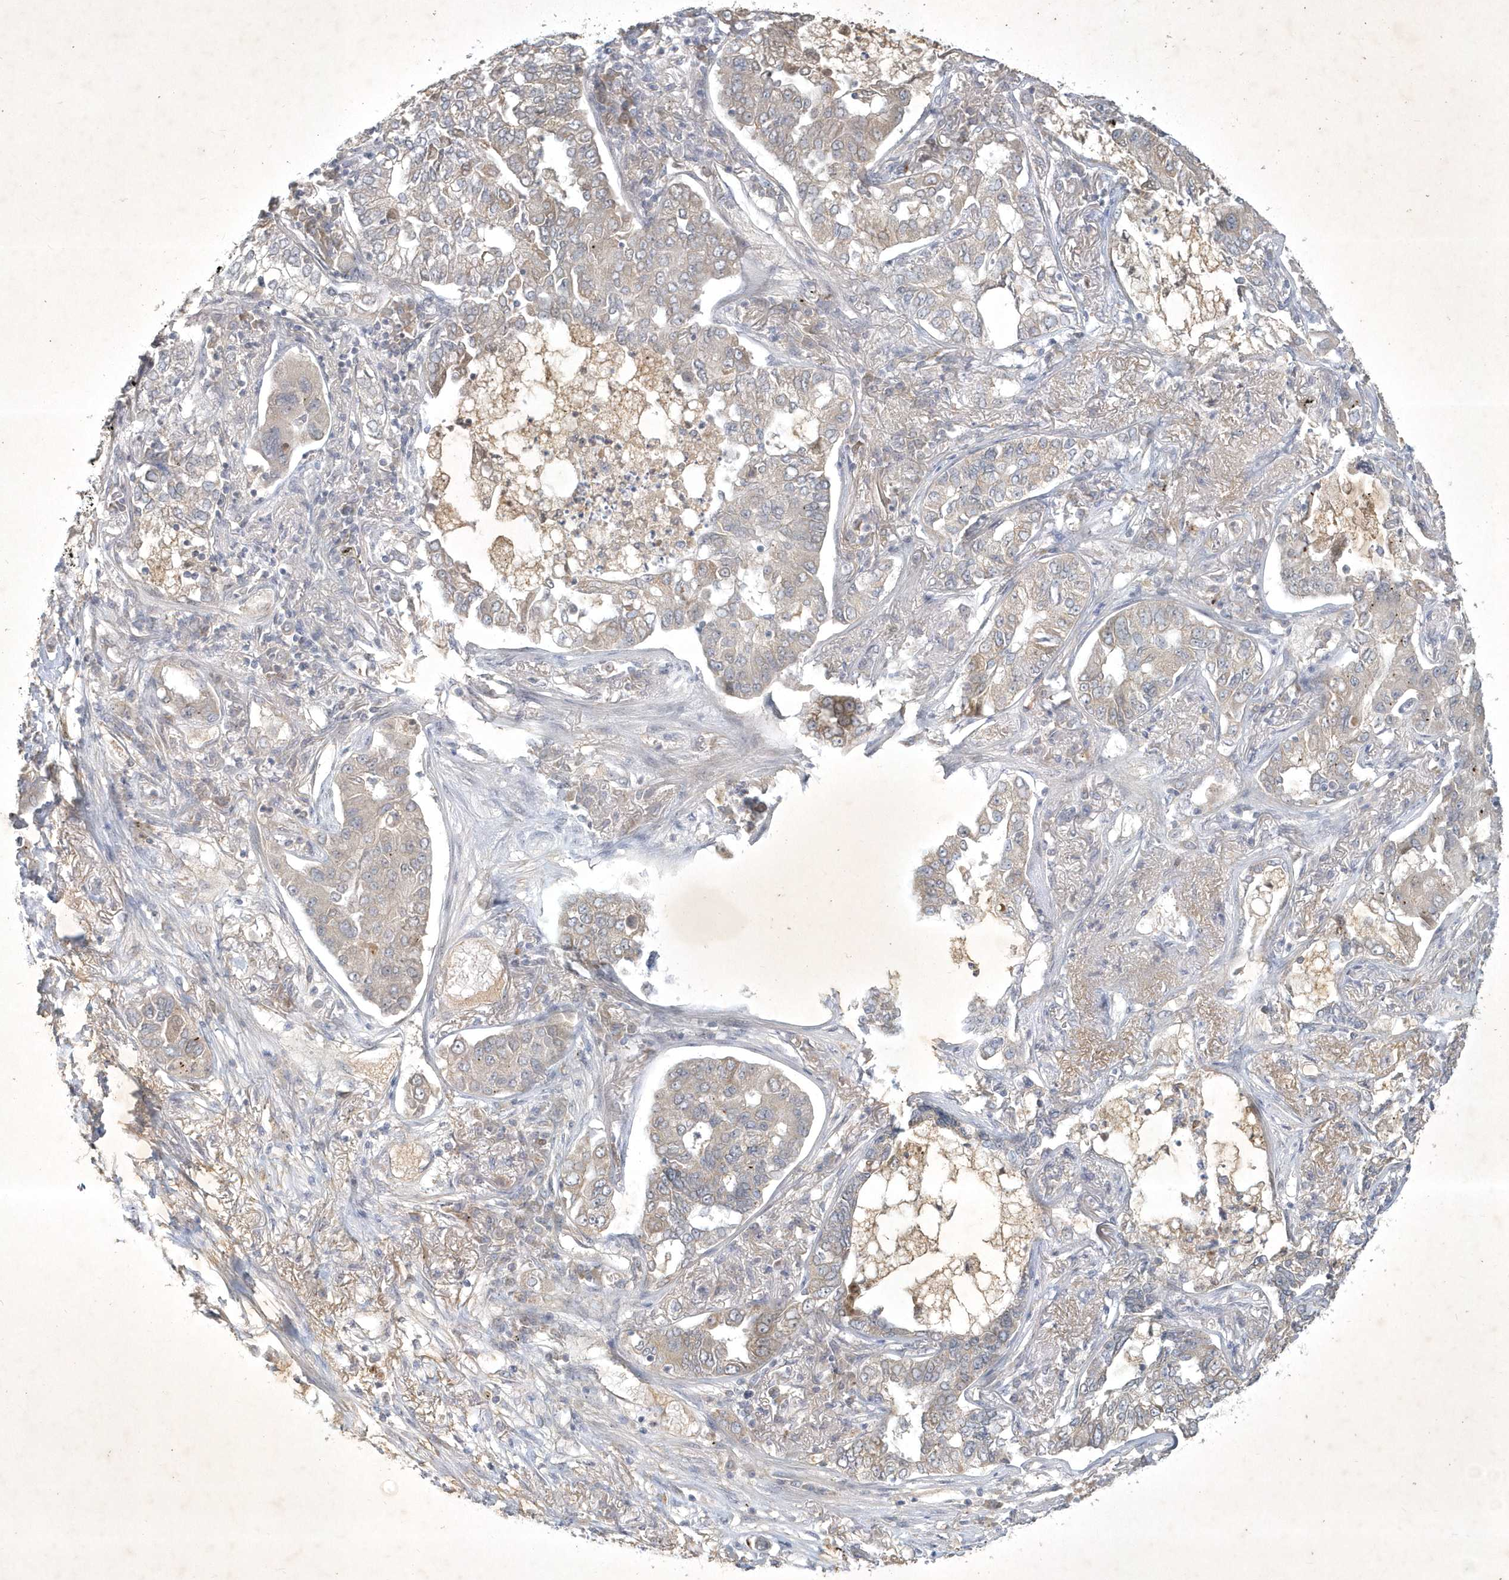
{"staining": {"intensity": "weak", "quantity": "25%-75%", "location": "cytoplasmic/membranous"}, "tissue": "lung cancer", "cell_type": "Tumor cells", "image_type": "cancer", "snomed": [{"axis": "morphology", "description": "Adenocarcinoma, NOS"}, {"axis": "topography", "description": "Lung"}], "caption": "High-magnification brightfield microscopy of lung adenocarcinoma stained with DAB (3,3'-diaminobenzidine) (brown) and counterstained with hematoxylin (blue). tumor cells exhibit weak cytoplasmic/membranous staining is seen in about25%-75% of cells.", "gene": "BOD1", "patient": {"sex": "male", "age": 49}}